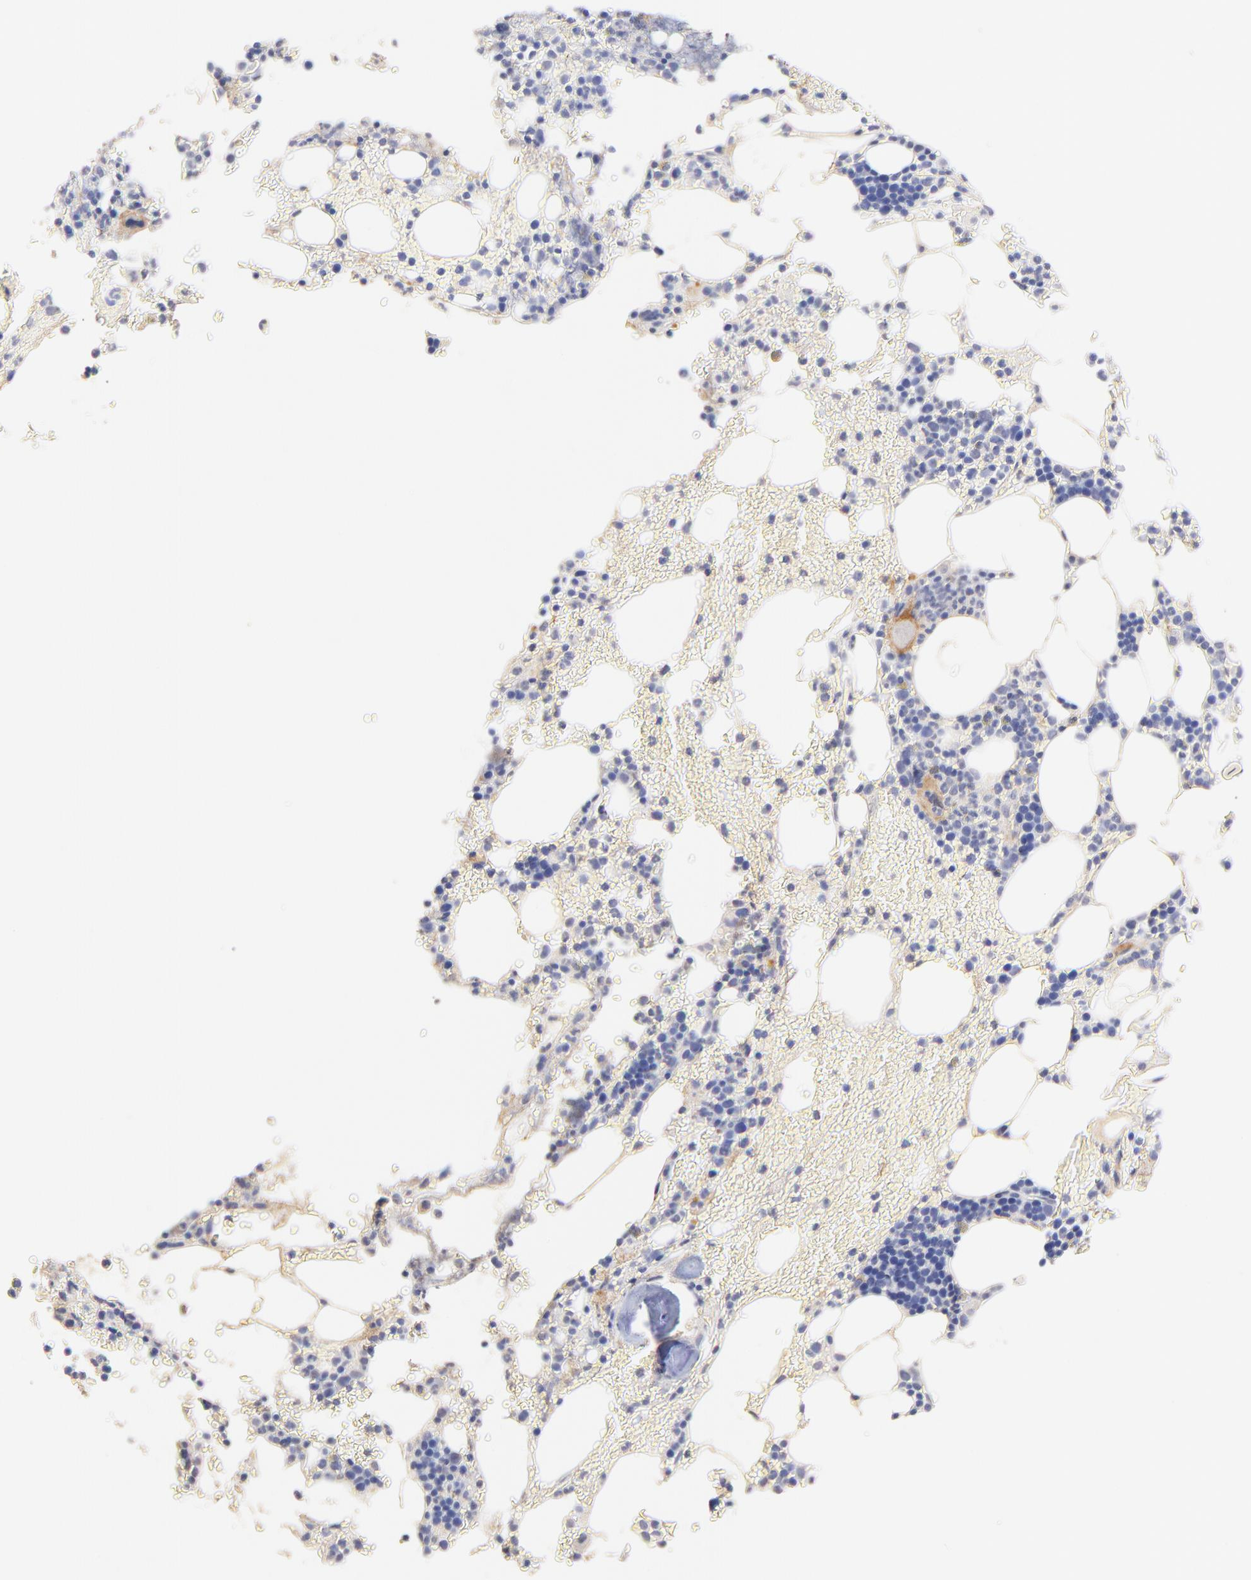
{"staining": {"intensity": "negative", "quantity": "none", "location": "none"}, "tissue": "bone marrow", "cell_type": "Hematopoietic cells", "image_type": "normal", "snomed": [{"axis": "morphology", "description": "Normal tissue, NOS"}, {"axis": "topography", "description": "Bone marrow"}], "caption": "This photomicrograph is of benign bone marrow stained with immunohistochemistry to label a protein in brown with the nuclei are counter-stained blue. There is no positivity in hematopoietic cells.", "gene": "ACTRT1", "patient": {"sex": "female", "age": 73}}